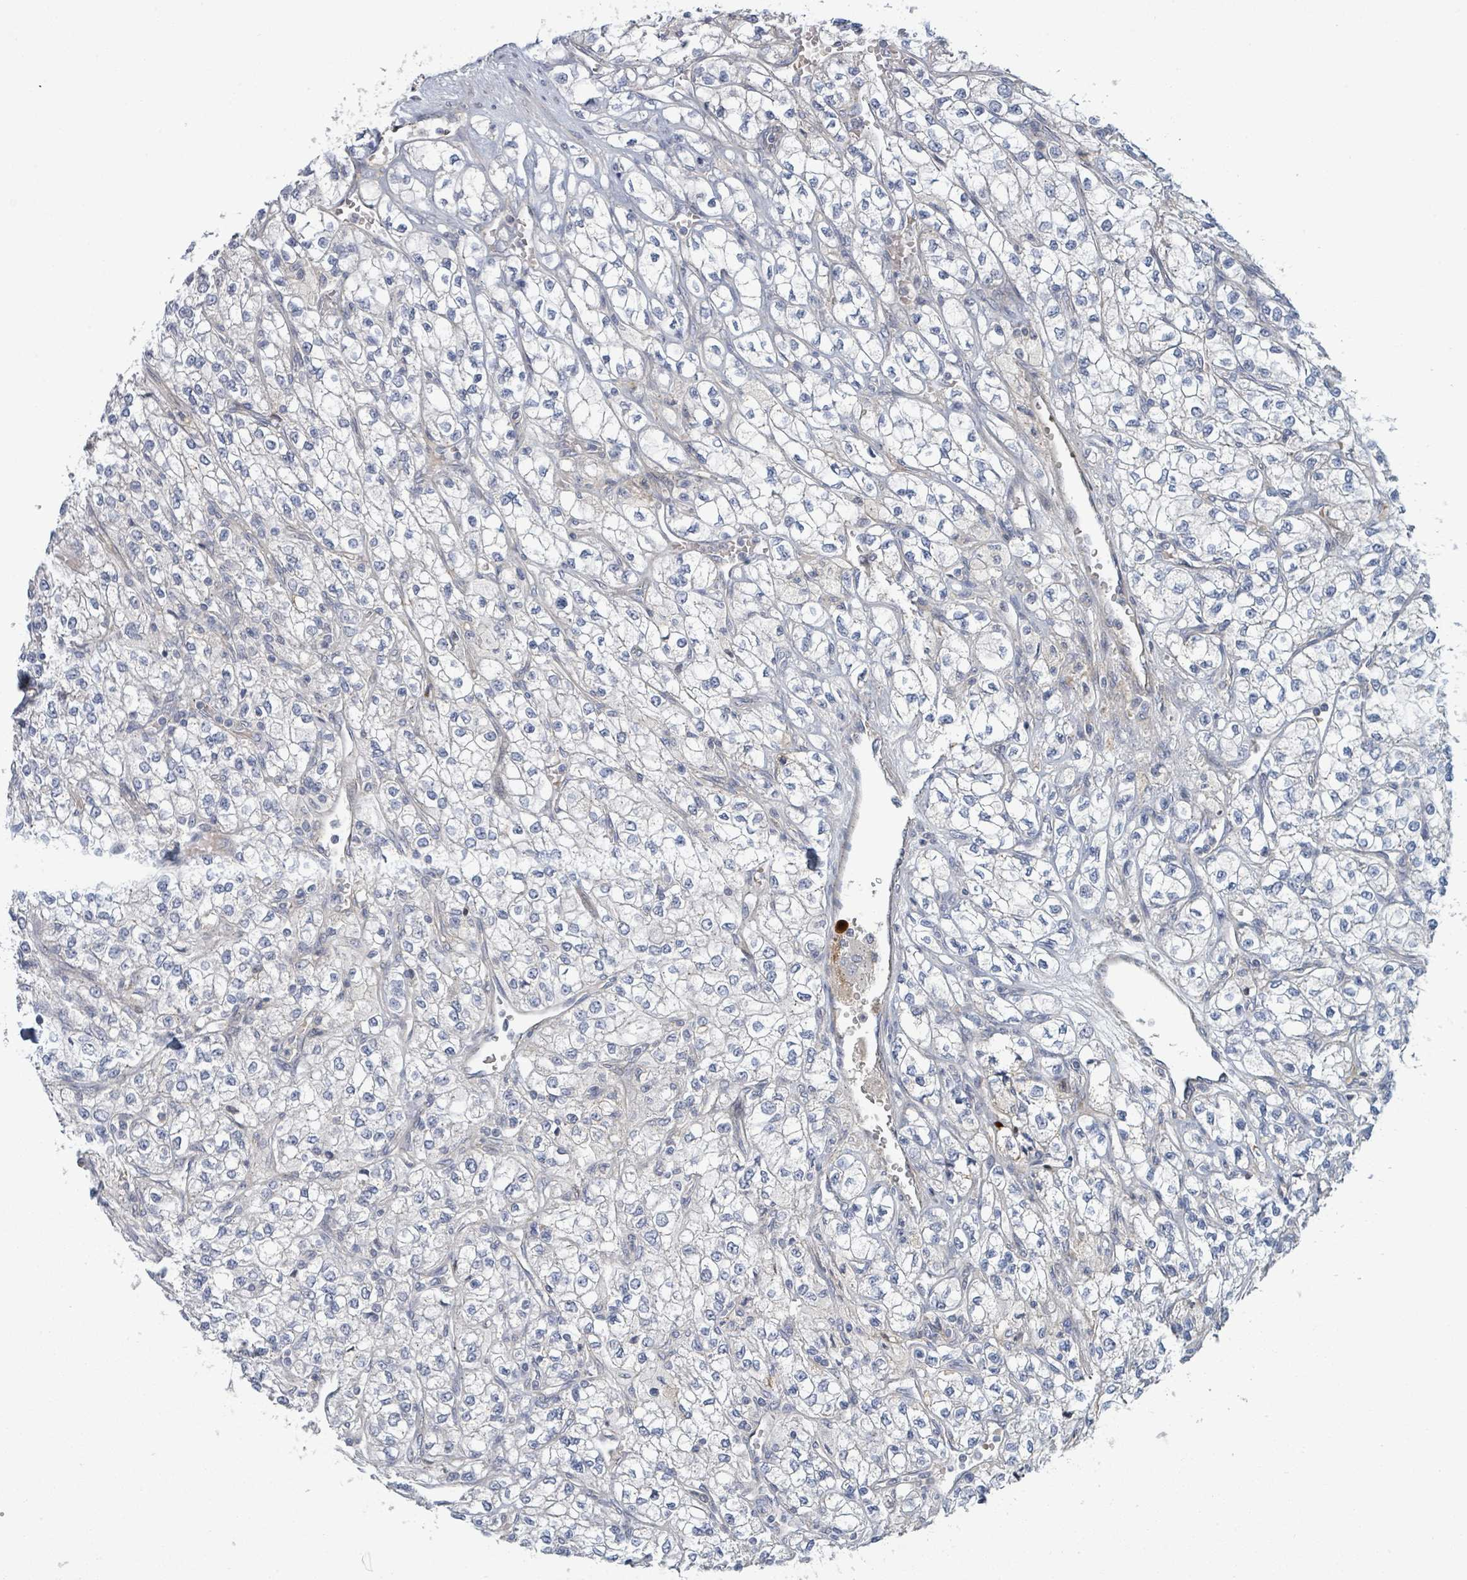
{"staining": {"intensity": "negative", "quantity": "none", "location": "none"}, "tissue": "renal cancer", "cell_type": "Tumor cells", "image_type": "cancer", "snomed": [{"axis": "morphology", "description": "Adenocarcinoma, NOS"}, {"axis": "topography", "description": "Kidney"}], "caption": "Micrograph shows no protein positivity in tumor cells of adenocarcinoma (renal) tissue. (Brightfield microscopy of DAB (3,3'-diaminobenzidine) IHC at high magnification).", "gene": "COL5A3", "patient": {"sex": "male", "age": 80}}